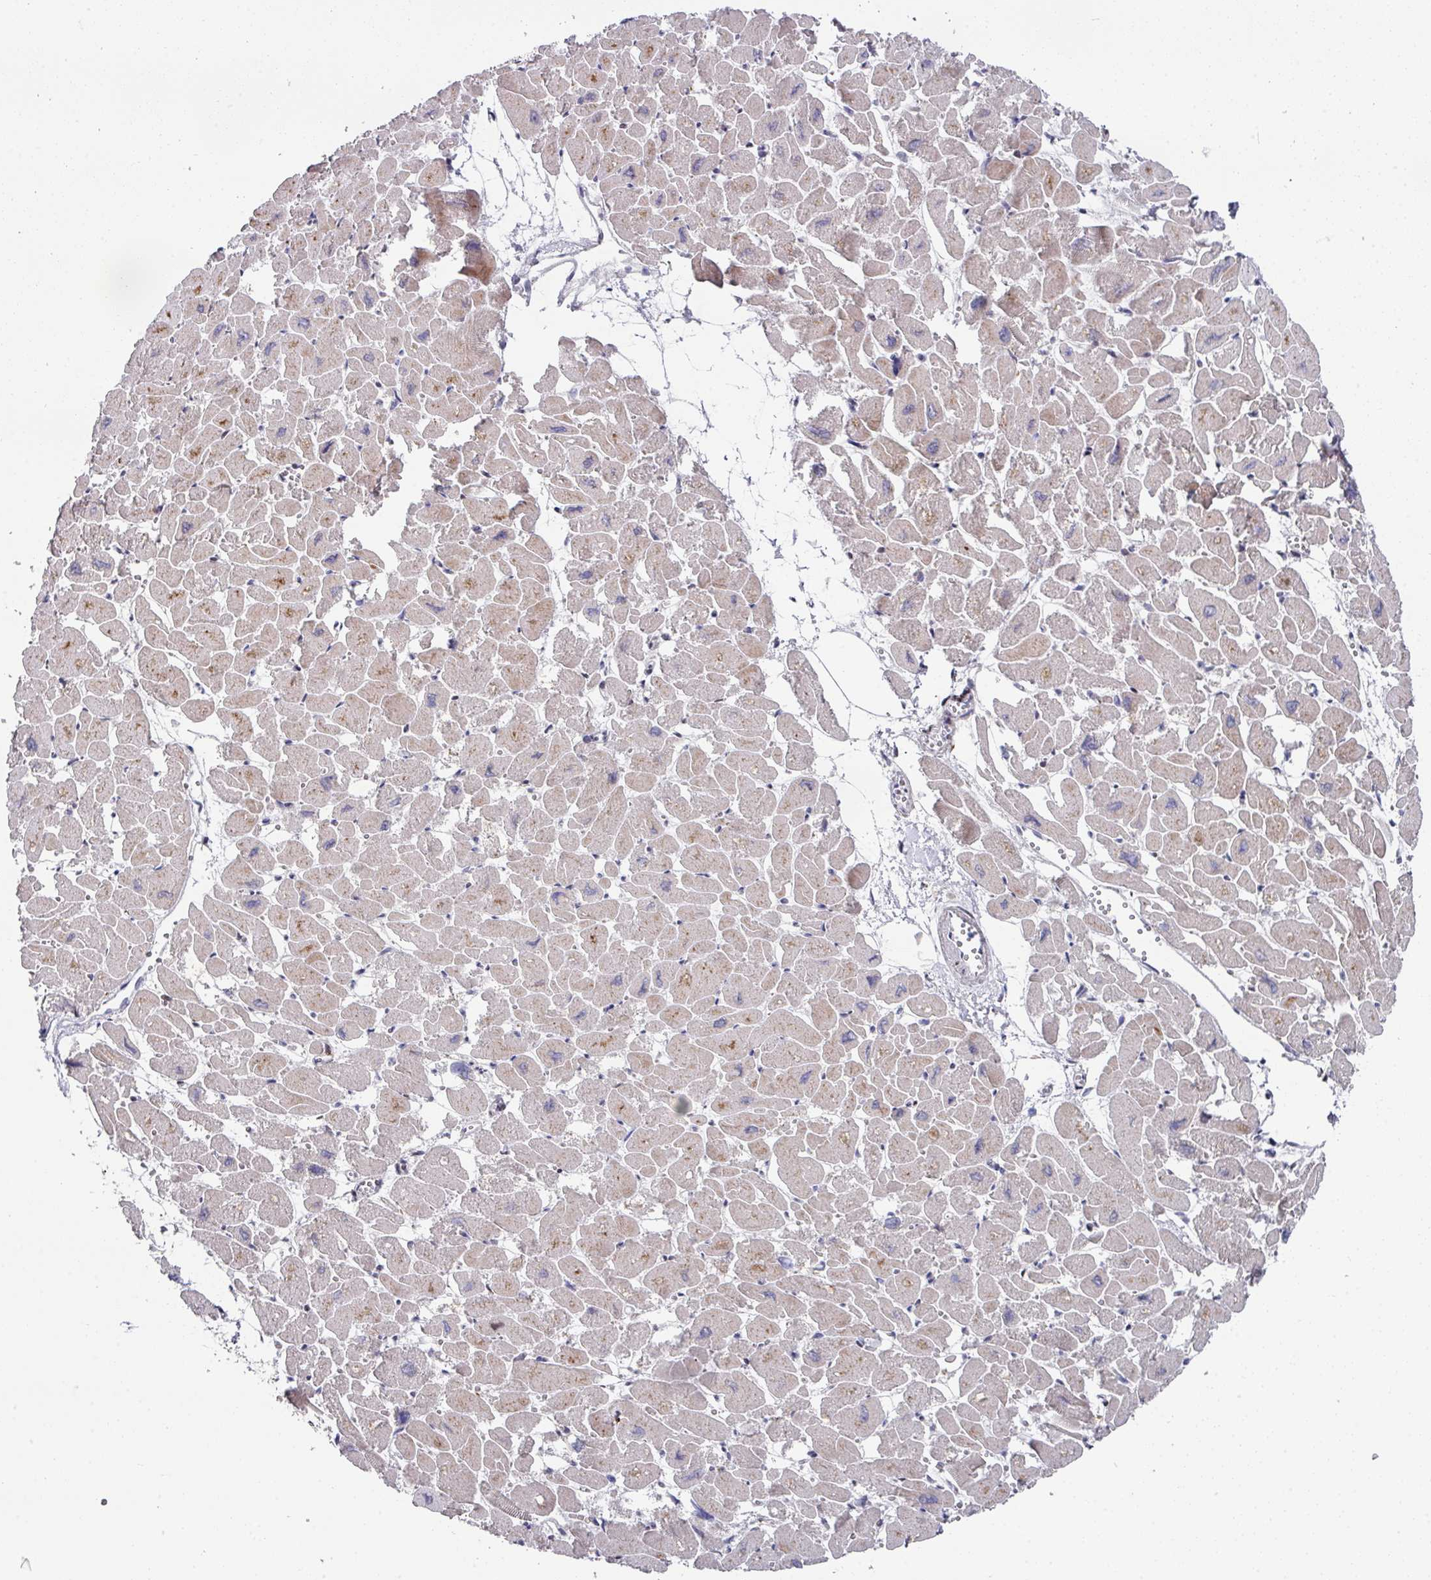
{"staining": {"intensity": "moderate", "quantity": "25%-75%", "location": "cytoplasmic/membranous,nuclear"}, "tissue": "heart muscle", "cell_type": "Cardiomyocytes", "image_type": "normal", "snomed": [{"axis": "morphology", "description": "Normal tissue, NOS"}, {"axis": "topography", "description": "Heart"}], "caption": "An image showing moderate cytoplasmic/membranous,nuclear staining in about 25%-75% of cardiomyocytes in benign heart muscle, as visualized by brown immunohistochemical staining.", "gene": "CBX7", "patient": {"sex": "male", "age": 54}}